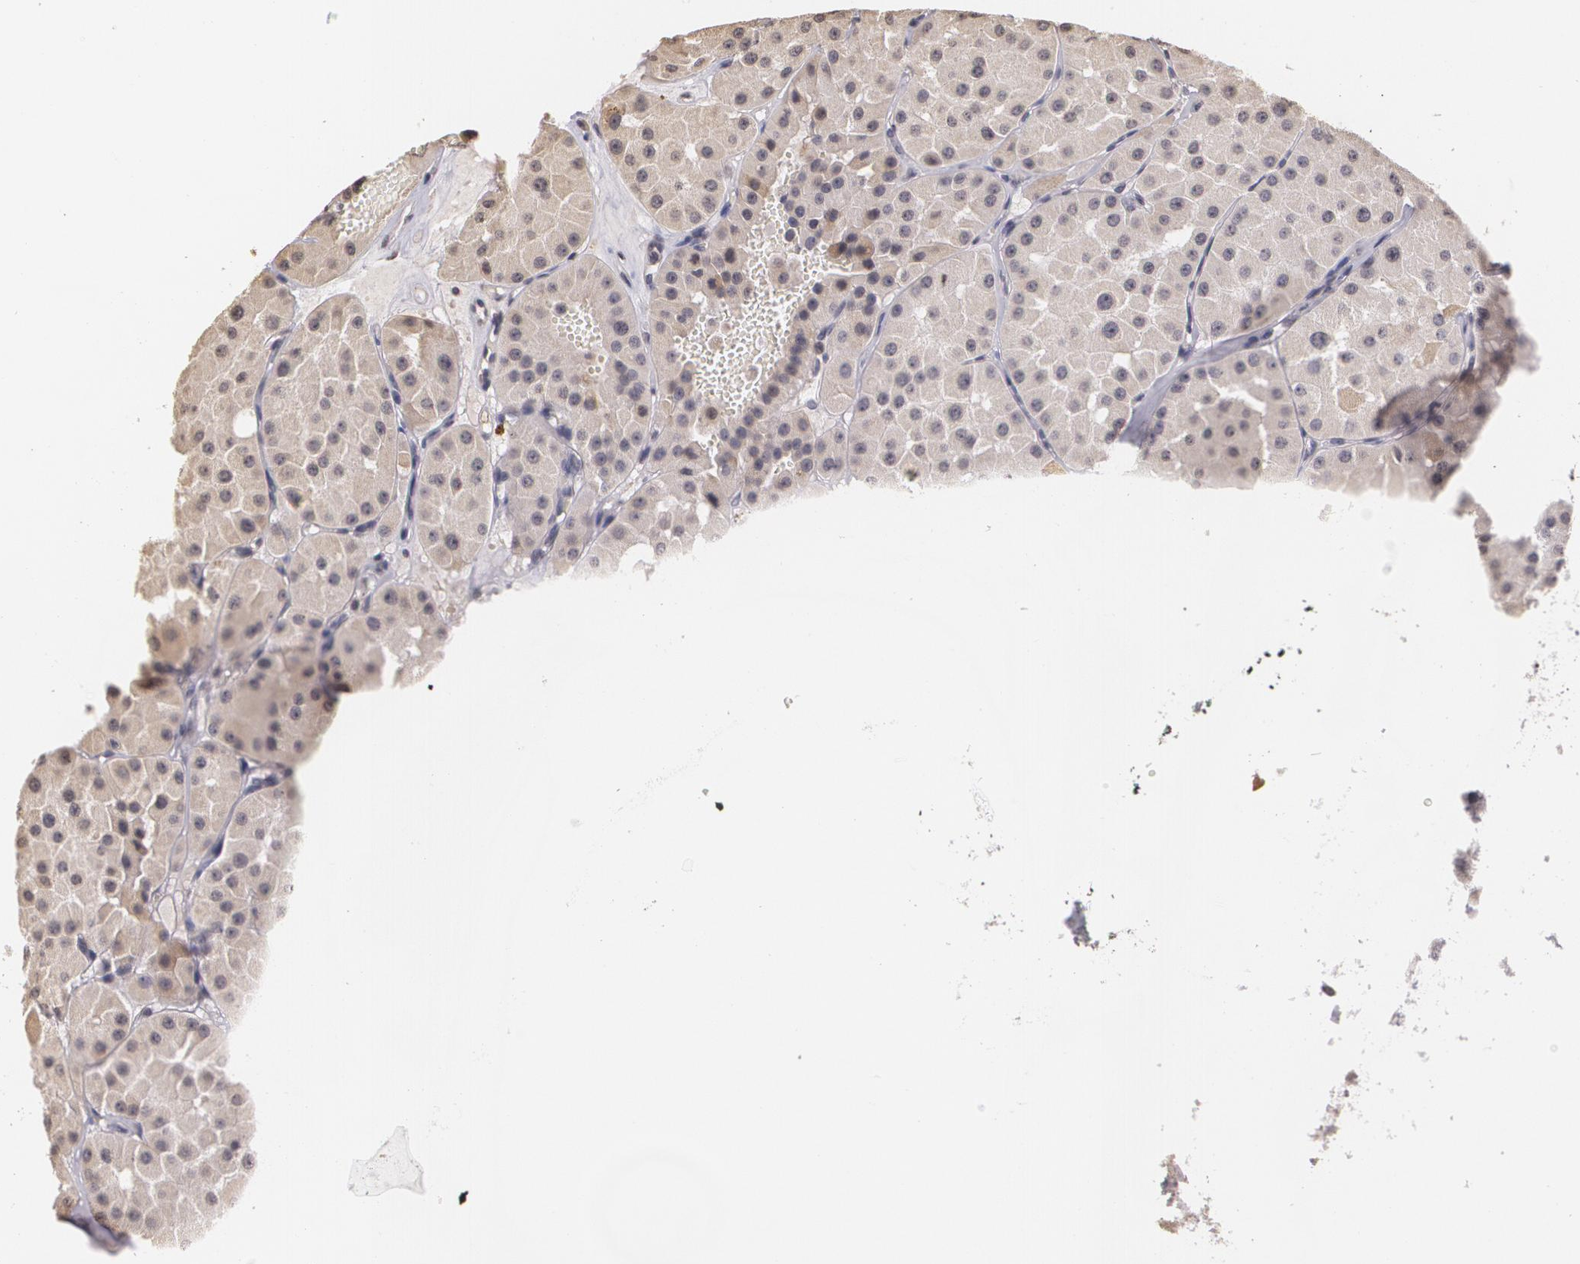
{"staining": {"intensity": "negative", "quantity": "none", "location": "none"}, "tissue": "renal cancer", "cell_type": "Tumor cells", "image_type": "cancer", "snomed": [{"axis": "morphology", "description": "Adenocarcinoma, uncertain malignant potential"}, {"axis": "topography", "description": "Kidney"}], "caption": "Renal adenocarcinoma,  uncertain malignant potential was stained to show a protein in brown. There is no significant staining in tumor cells.", "gene": "THRB", "patient": {"sex": "male", "age": 63}}